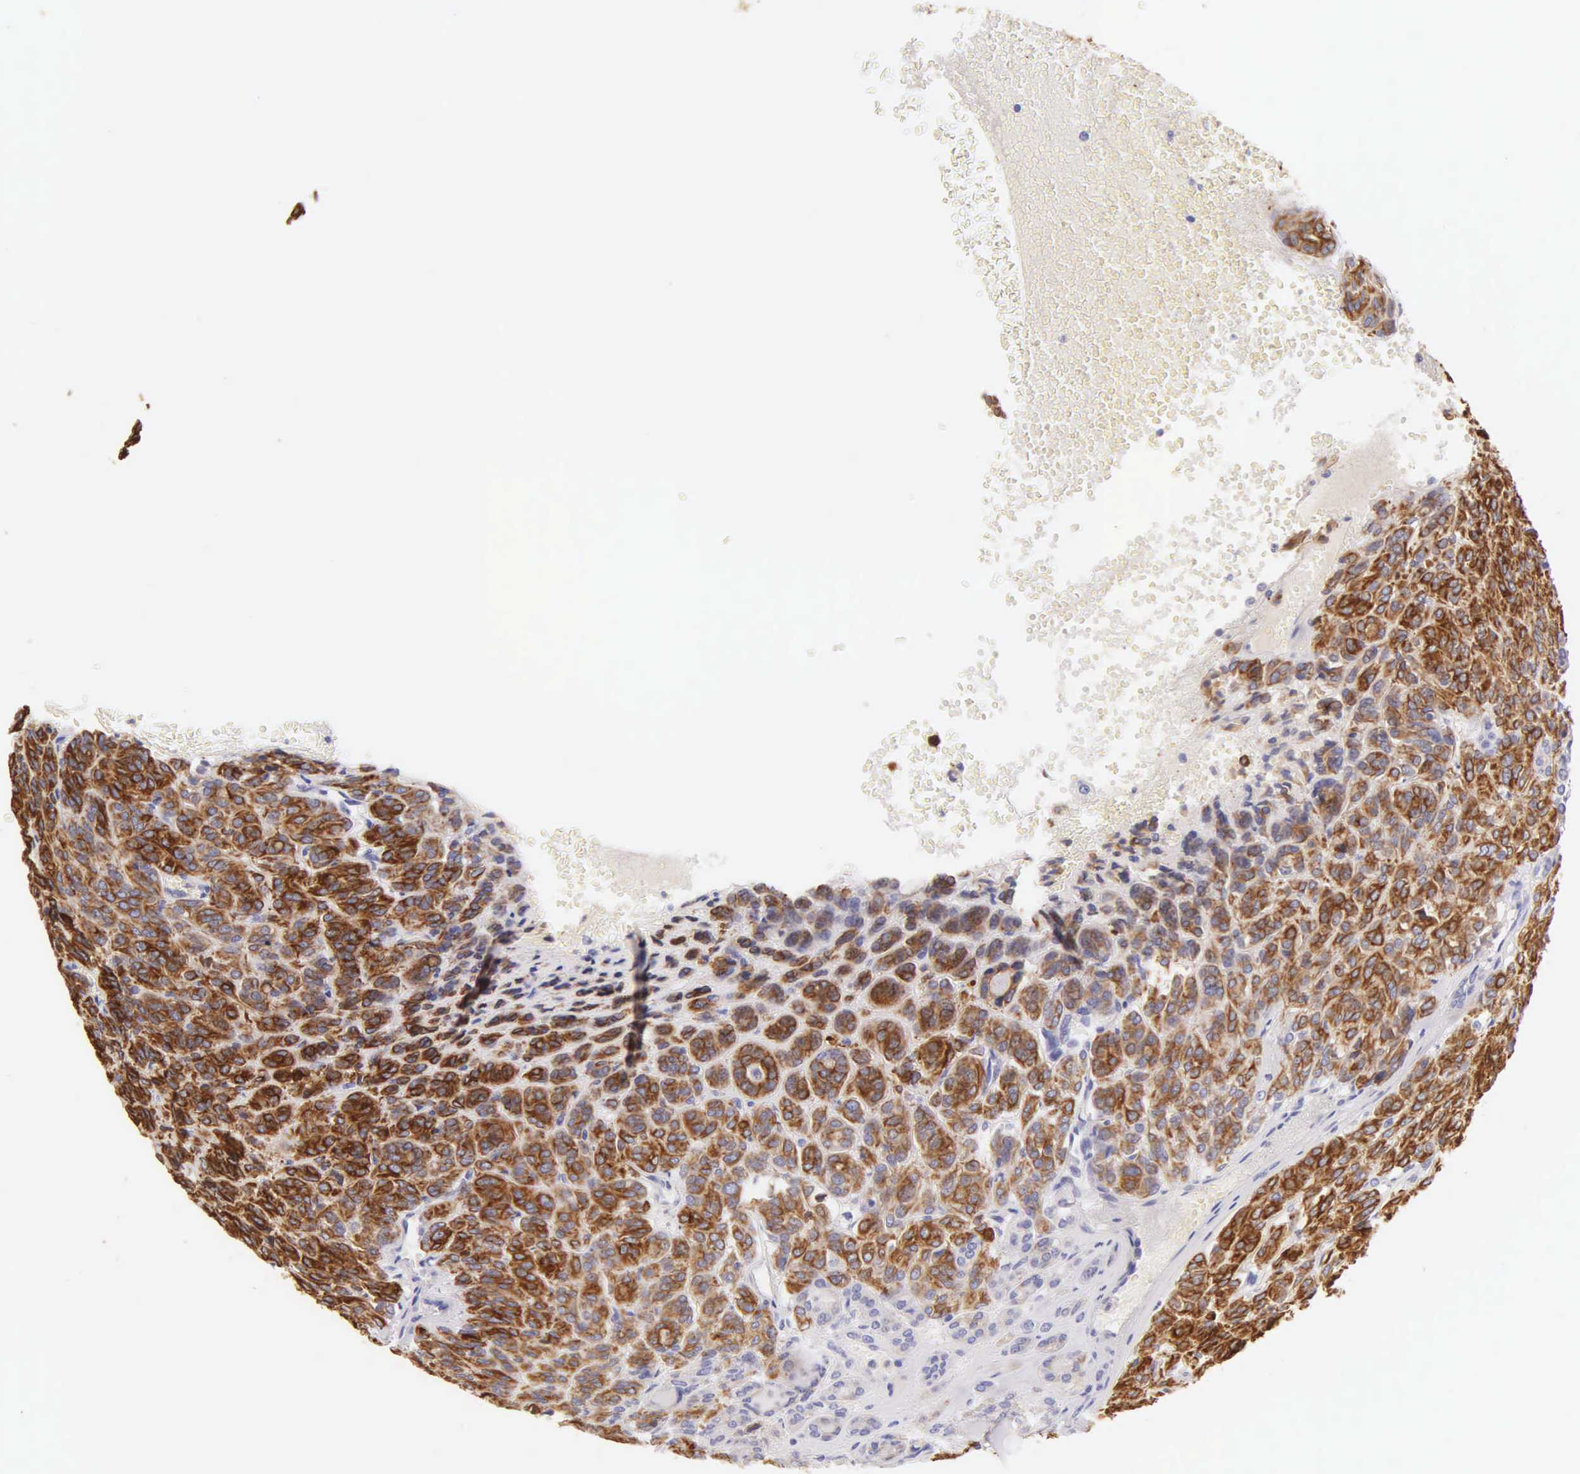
{"staining": {"intensity": "strong", "quantity": ">75%", "location": "cytoplasmic/membranous"}, "tissue": "thyroid cancer", "cell_type": "Tumor cells", "image_type": "cancer", "snomed": [{"axis": "morphology", "description": "Follicular adenoma carcinoma, NOS"}, {"axis": "topography", "description": "Thyroid gland"}], "caption": "Tumor cells reveal strong cytoplasmic/membranous staining in approximately >75% of cells in thyroid follicular adenoma carcinoma.", "gene": "KRT17", "patient": {"sex": "female", "age": 71}}